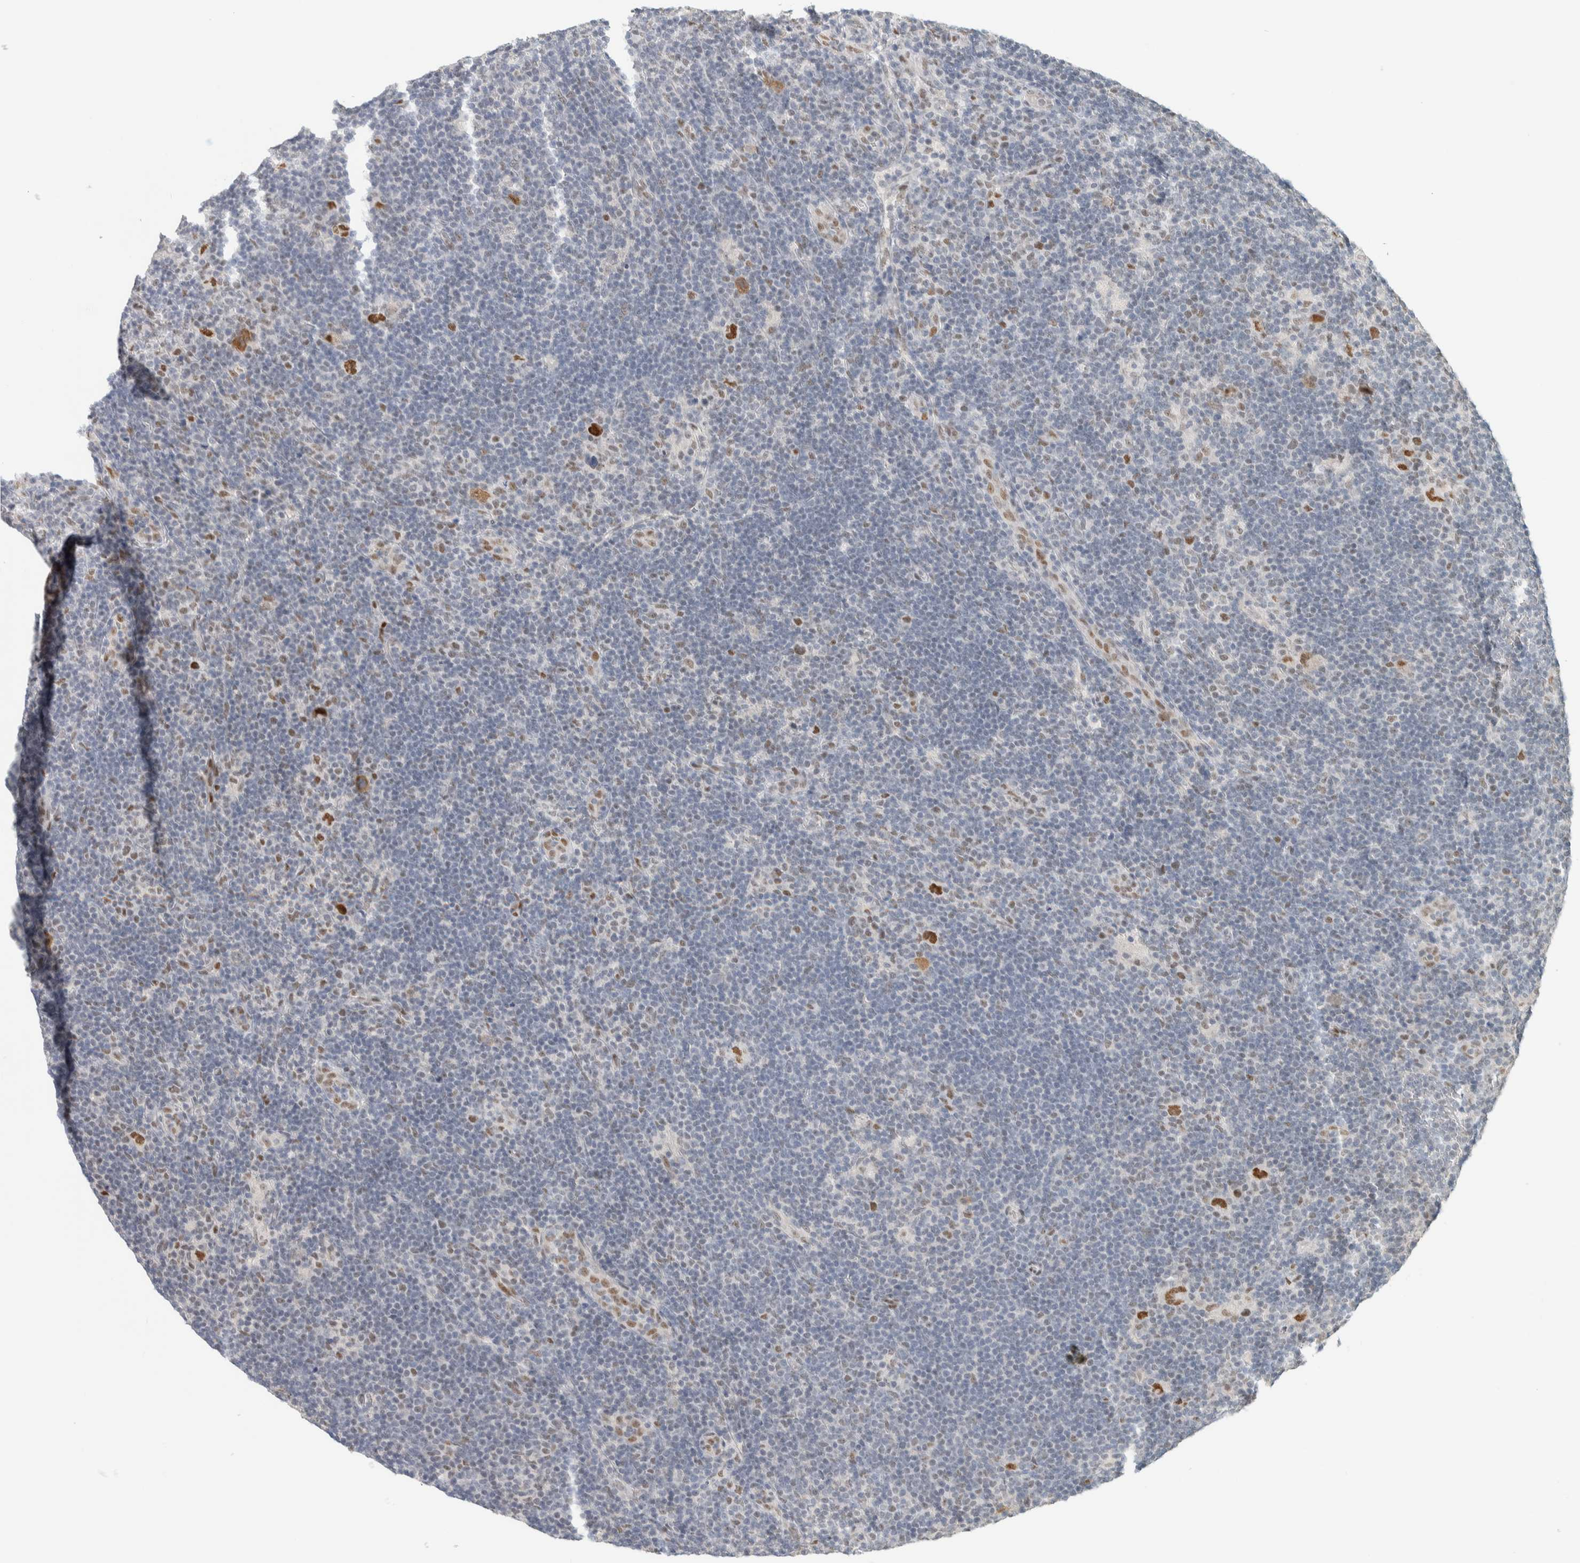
{"staining": {"intensity": "moderate", "quantity": ">75%", "location": "nuclear"}, "tissue": "lymphoma", "cell_type": "Tumor cells", "image_type": "cancer", "snomed": [{"axis": "morphology", "description": "Hodgkin's disease, NOS"}, {"axis": "topography", "description": "Lymph node"}], "caption": "Immunohistochemical staining of human lymphoma exhibits moderate nuclear protein positivity in about >75% of tumor cells.", "gene": "PUS7", "patient": {"sex": "female", "age": 57}}